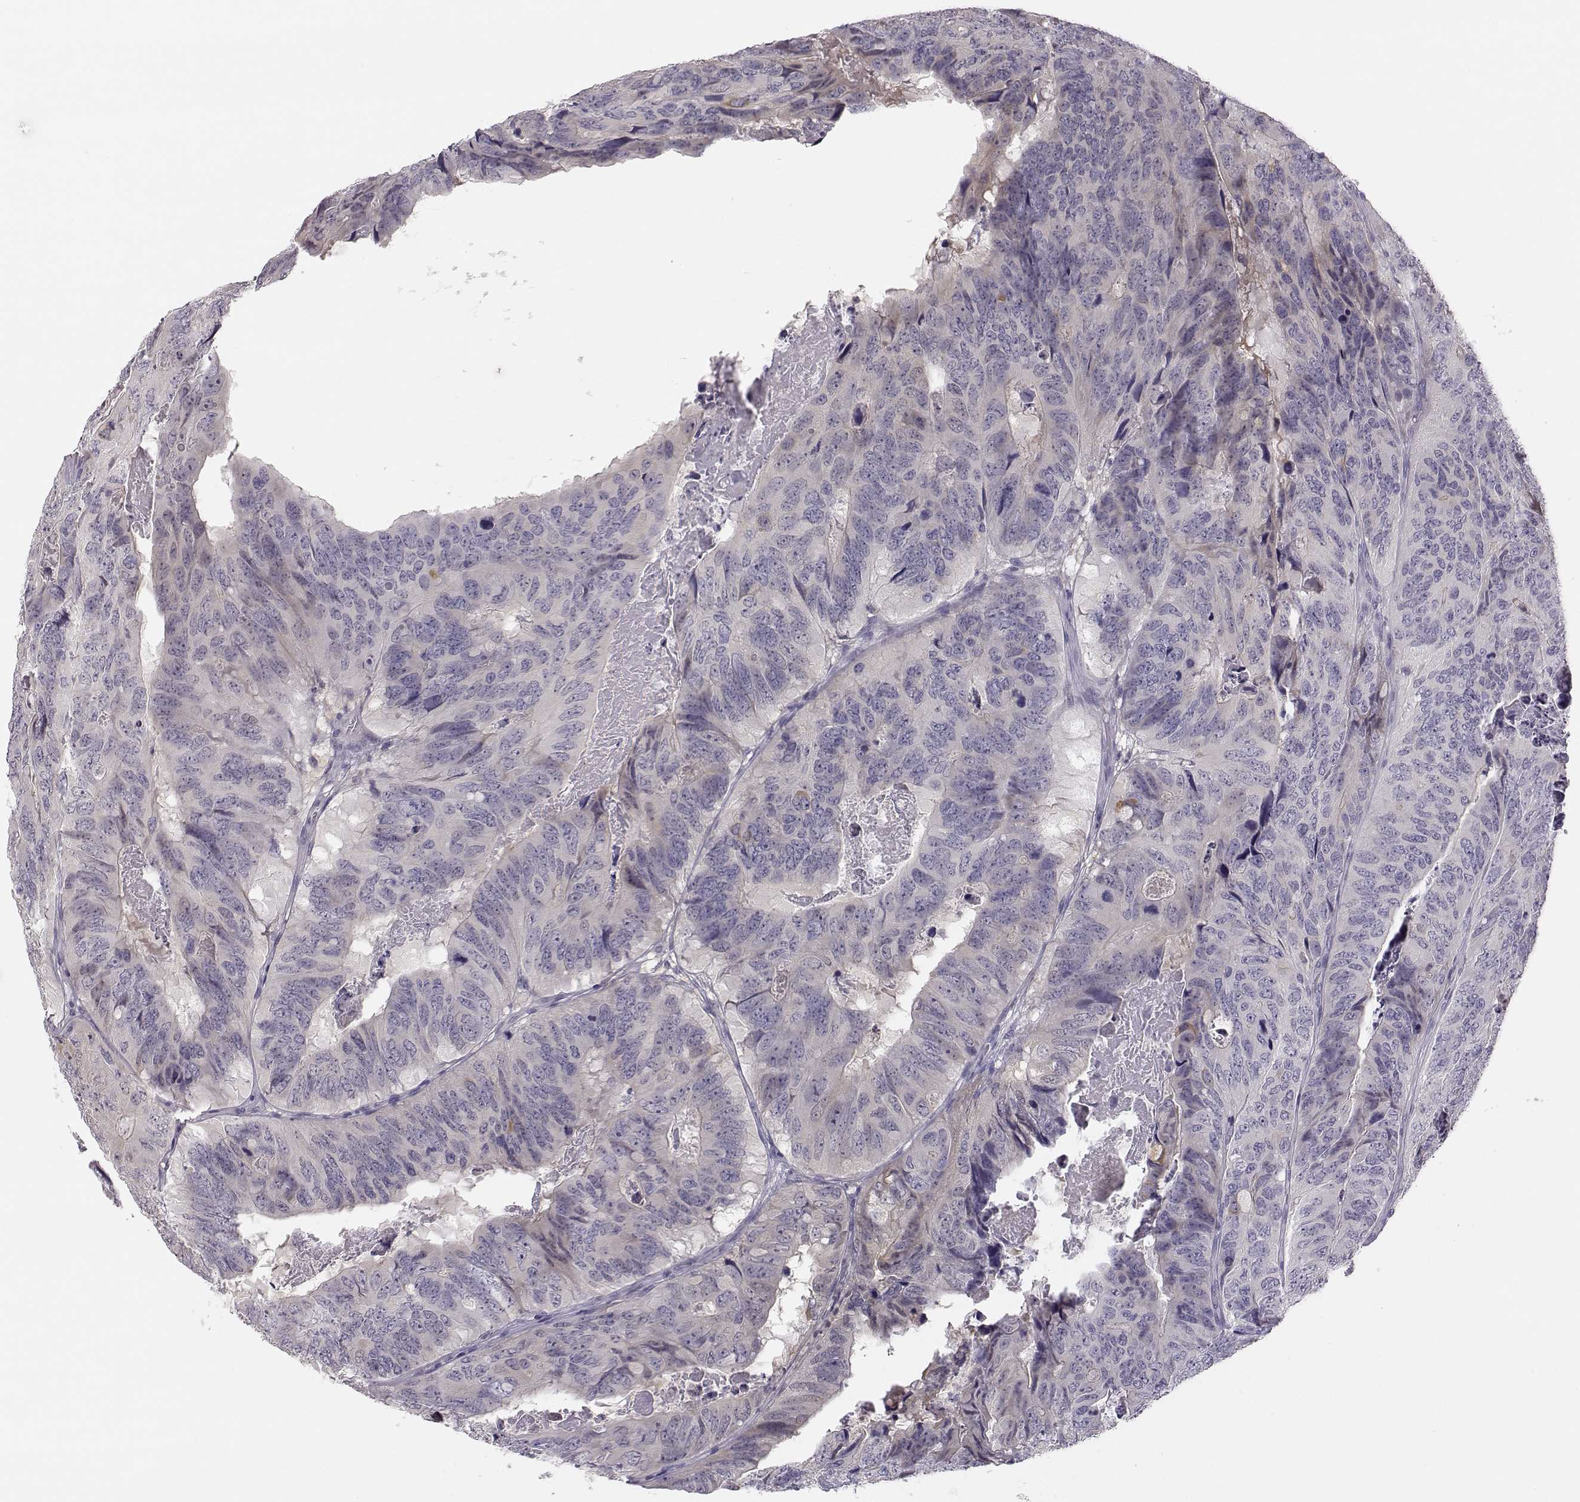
{"staining": {"intensity": "moderate", "quantity": "<25%", "location": "cytoplasmic/membranous"}, "tissue": "colorectal cancer", "cell_type": "Tumor cells", "image_type": "cancer", "snomed": [{"axis": "morphology", "description": "Adenocarcinoma, NOS"}, {"axis": "topography", "description": "Colon"}], "caption": "Human colorectal adenocarcinoma stained with a protein marker exhibits moderate staining in tumor cells.", "gene": "ACSL6", "patient": {"sex": "male", "age": 79}}